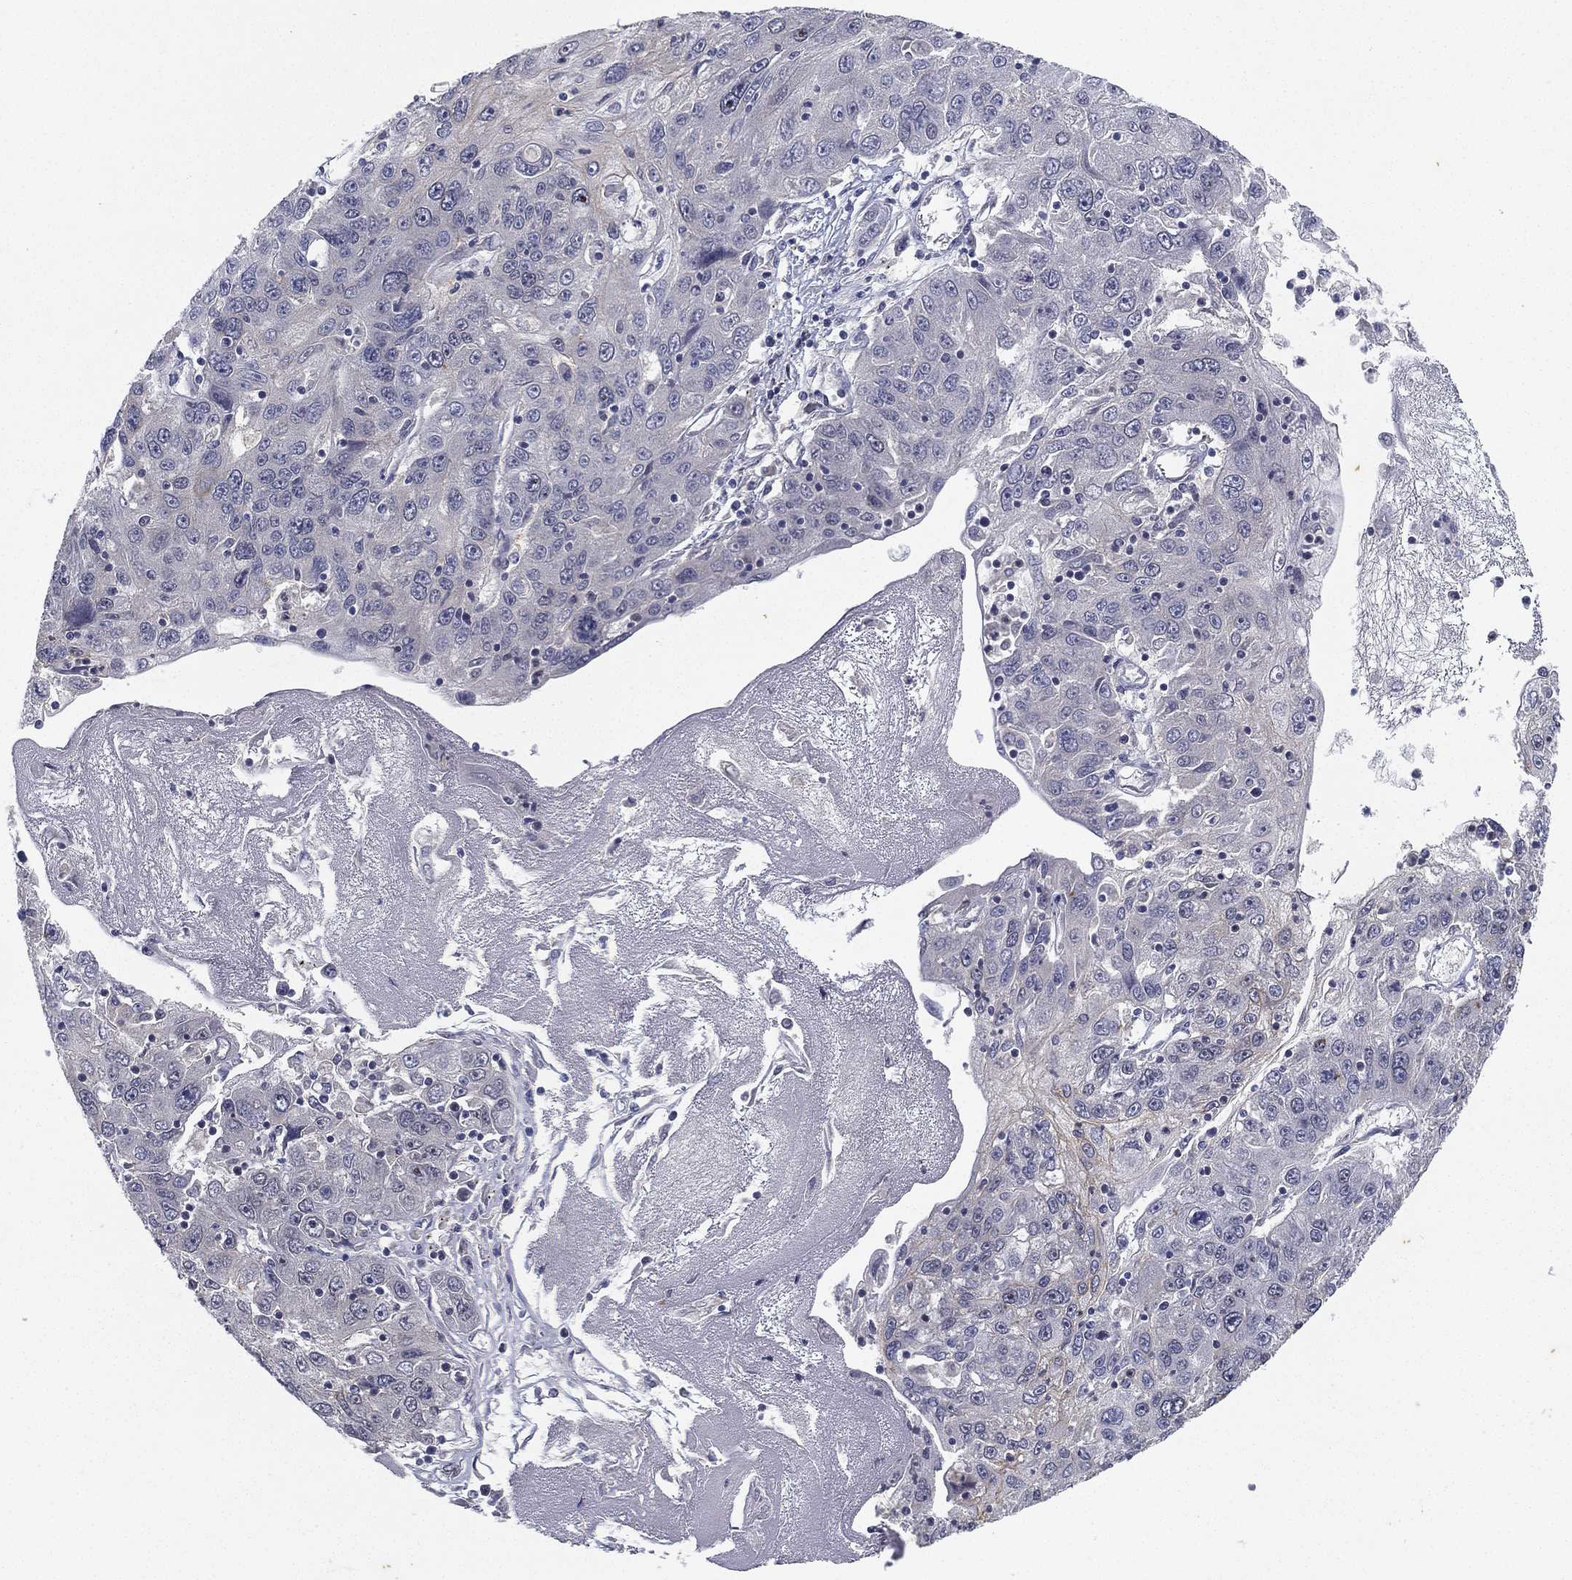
{"staining": {"intensity": "weak", "quantity": "<25%", "location": "cytoplasmic/membranous"}, "tissue": "stomach cancer", "cell_type": "Tumor cells", "image_type": "cancer", "snomed": [{"axis": "morphology", "description": "Adenocarcinoma, NOS"}, {"axis": "topography", "description": "Stomach"}], "caption": "This is a image of IHC staining of stomach cancer, which shows no positivity in tumor cells. (Stains: DAB IHC with hematoxylin counter stain, Microscopy: brightfield microscopy at high magnification).", "gene": "MS4A8", "patient": {"sex": "male", "age": 56}}